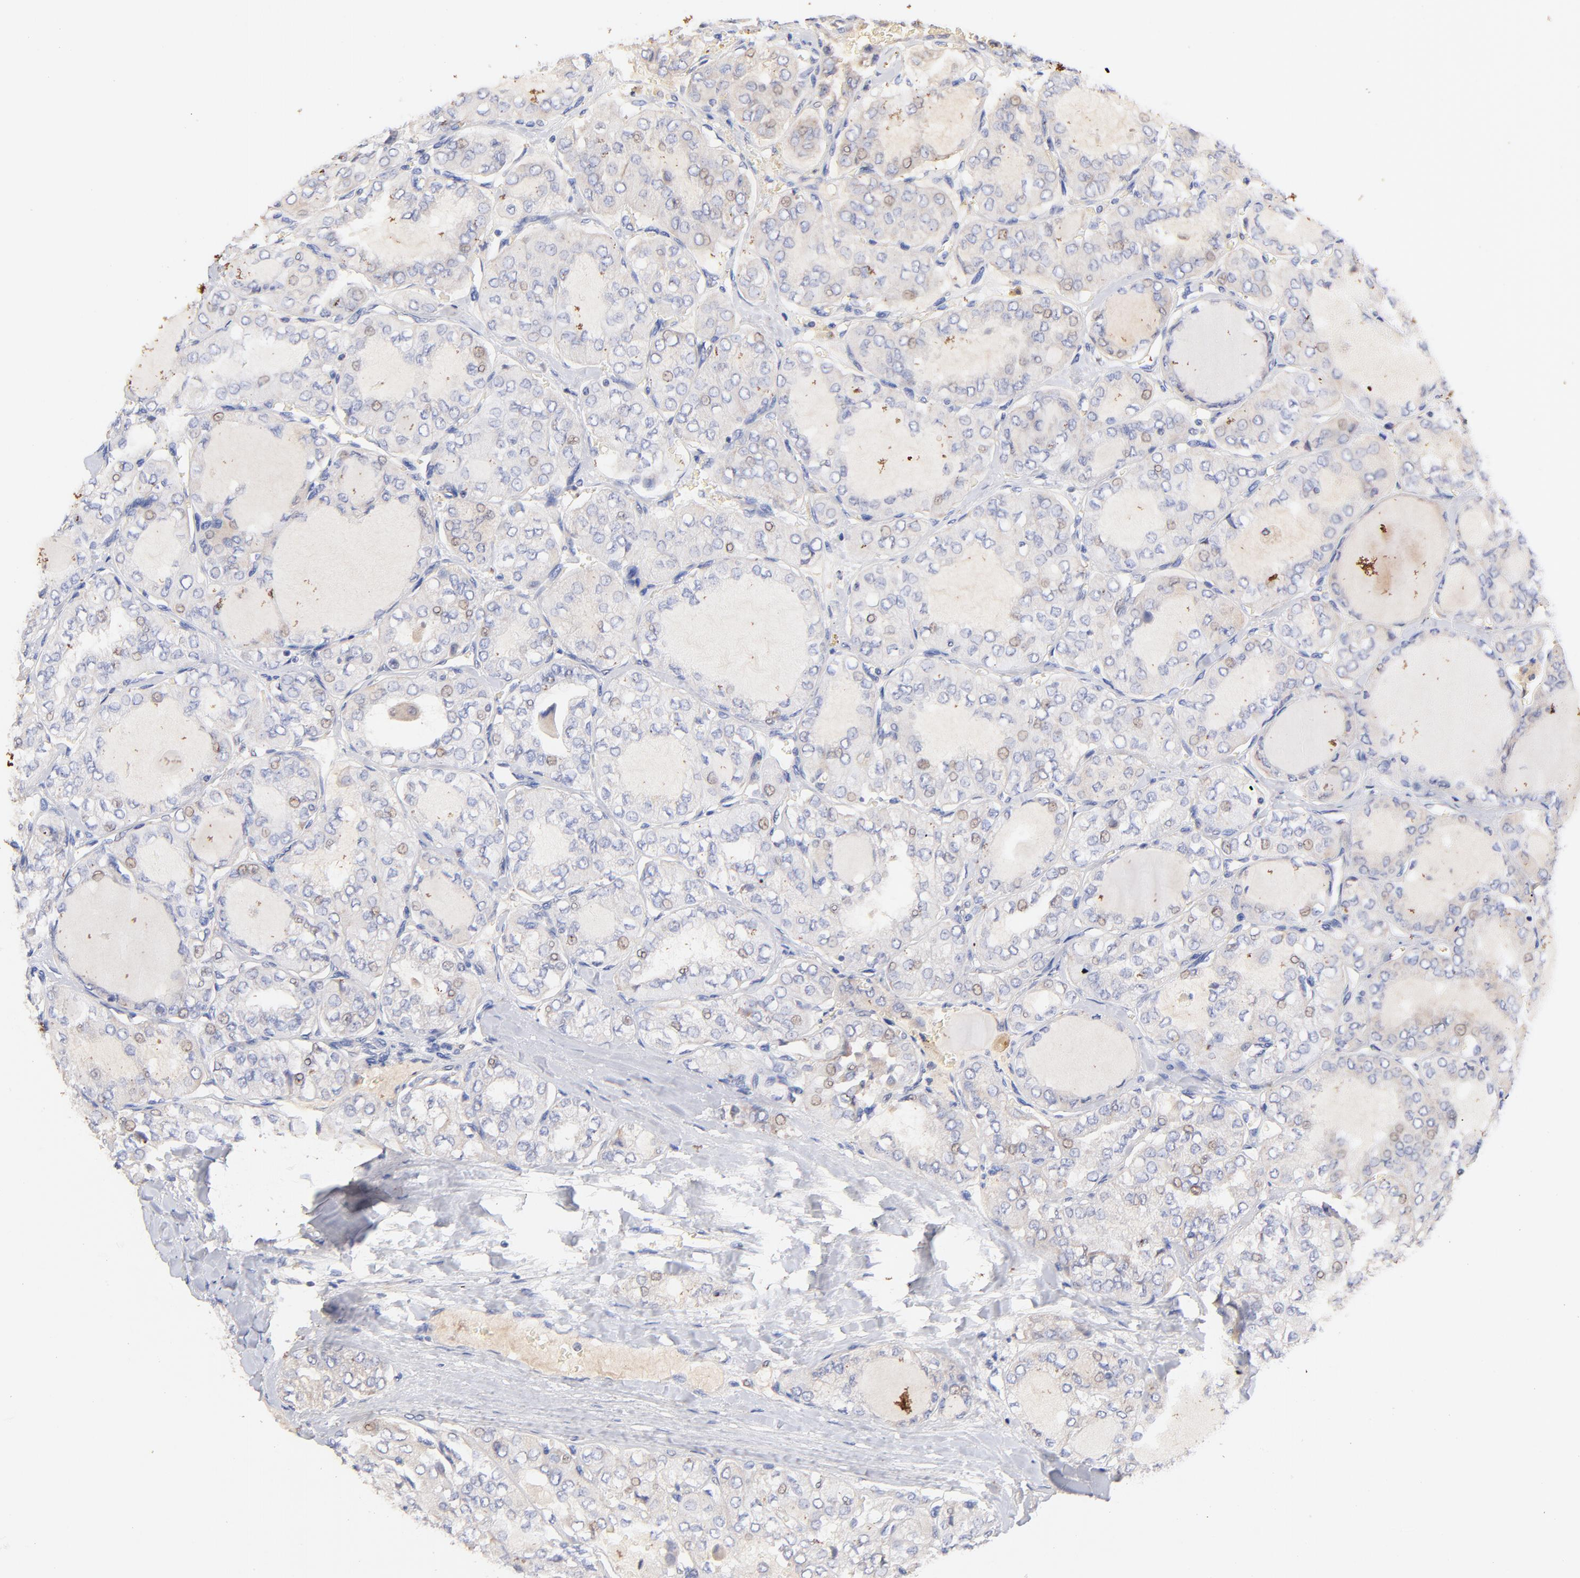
{"staining": {"intensity": "weak", "quantity": "<25%", "location": "nuclear"}, "tissue": "thyroid cancer", "cell_type": "Tumor cells", "image_type": "cancer", "snomed": [{"axis": "morphology", "description": "Papillary adenocarcinoma, NOS"}, {"axis": "topography", "description": "Thyroid gland"}], "caption": "This photomicrograph is of thyroid papillary adenocarcinoma stained with IHC to label a protein in brown with the nuclei are counter-stained blue. There is no positivity in tumor cells. (Stains: DAB immunohistochemistry (IHC) with hematoxylin counter stain, Microscopy: brightfield microscopy at high magnification).", "gene": "IGLV7-43", "patient": {"sex": "male", "age": 20}}